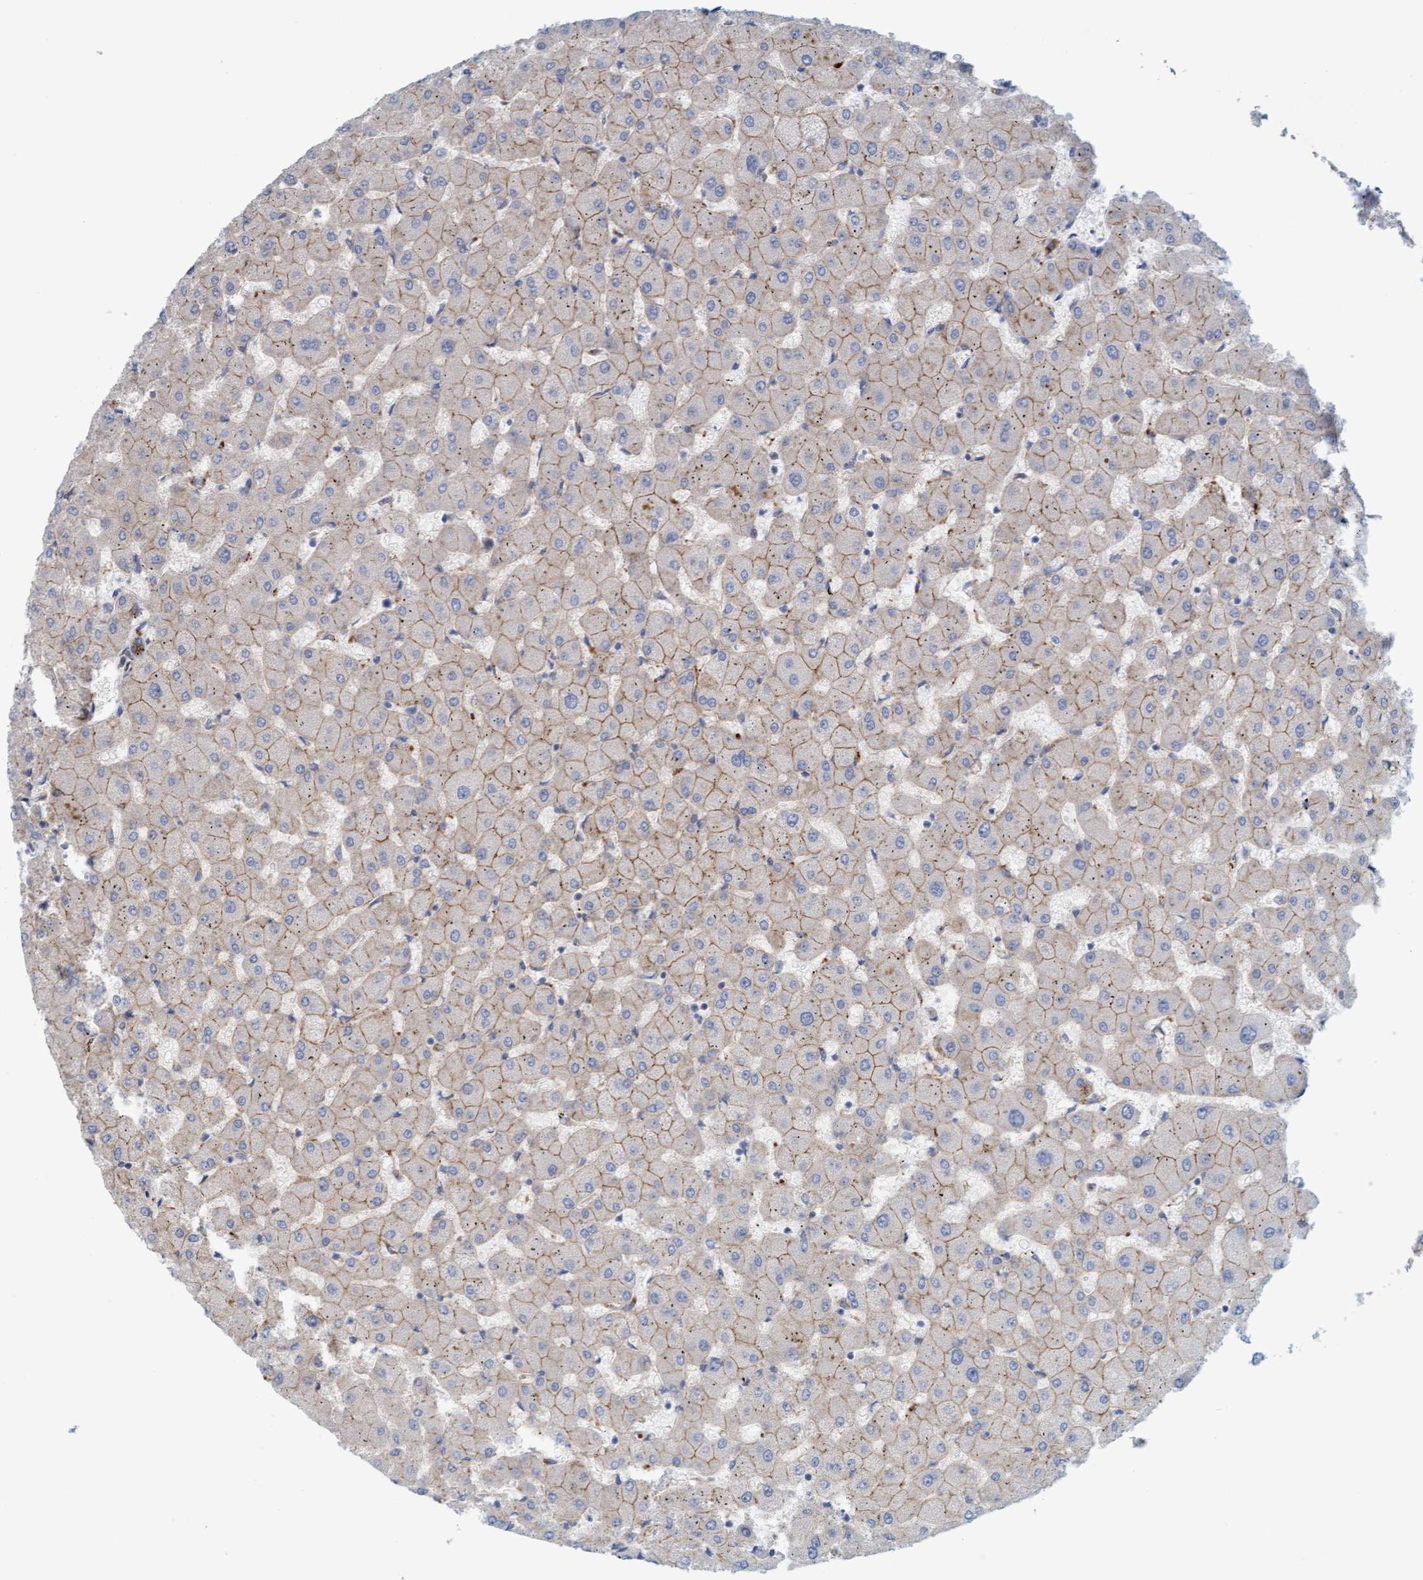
{"staining": {"intensity": "weak", "quantity": ">75%", "location": "cytoplasmic/membranous"}, "tissue": "liver", "cell_type": "Cholangiocytes", "image_type": "normal", "snomed": [{"axis": "morphology", "description": "Normal tissue, NOS"}, {"axis": "topography", "description": "Liver"}], "caption": "Human liver stained for a protein (brown) demonstrates weak cytoplasmic/membranous positive expression in approximately >75% of cholangiocytes.", "gene": "KRBA2", "patient": {"sex": "female", "age": 63}}